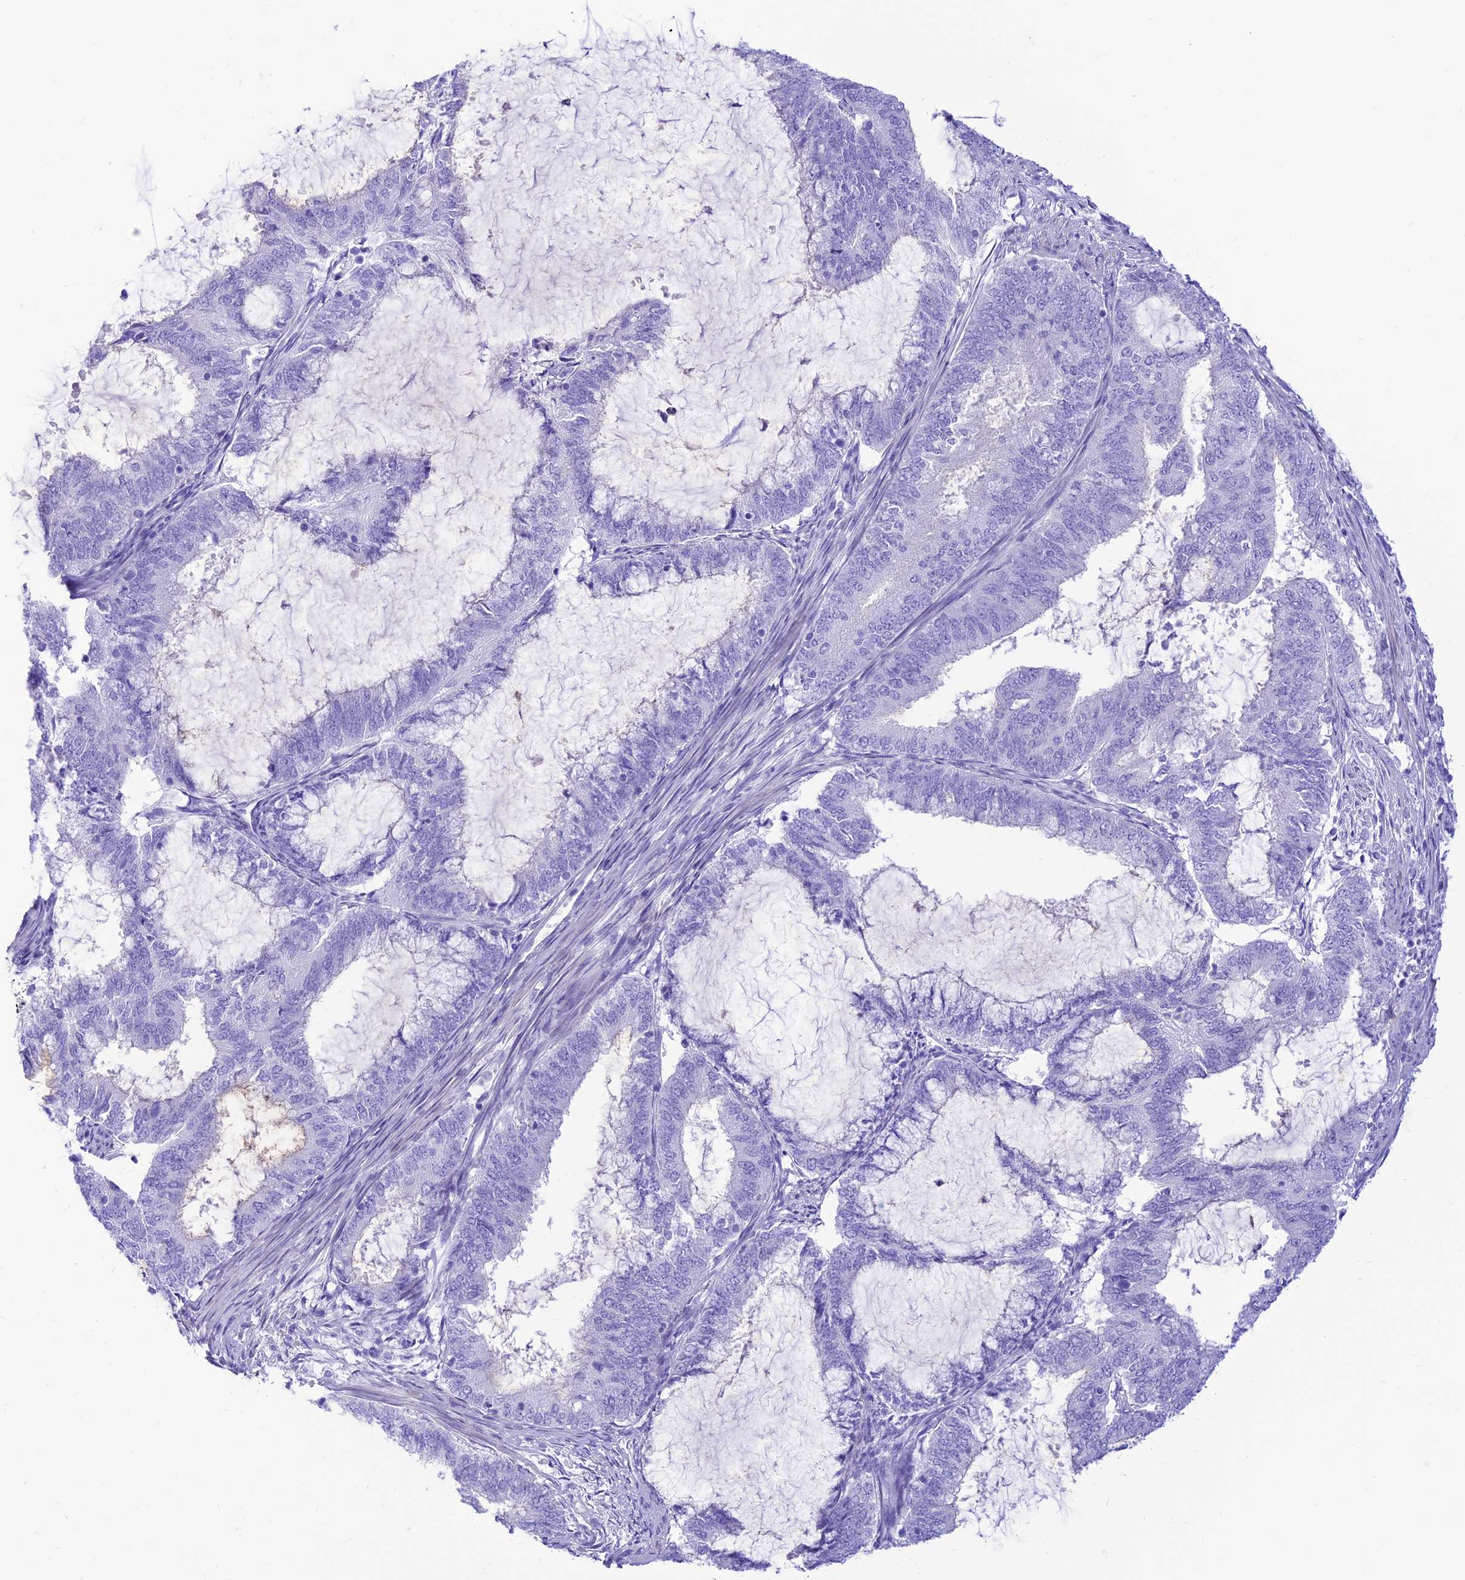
{"staining": {"intensity": "negative", "quantity": "none", "location": "none"}, "tissue": "endometrial cancer", "cell_type": "Tumor cells", "image_type": "cancer", "snomed": [{"axis": "morphology", "description": "Adenocarcinoma, NOS"}, {"axis": "topography", "description": "Endometrium"}], "caption": "Immunohistochemistry (IHC) histopathology image of neoplastic tissue: endometrial cancer (adenocarcinoma) stained with DAB (3,3'-diaminobenzidine) shows no significant protein positivity in tumor cells.", "gene": "PRNP", "patient": {"sex": "female", "age": 51}}